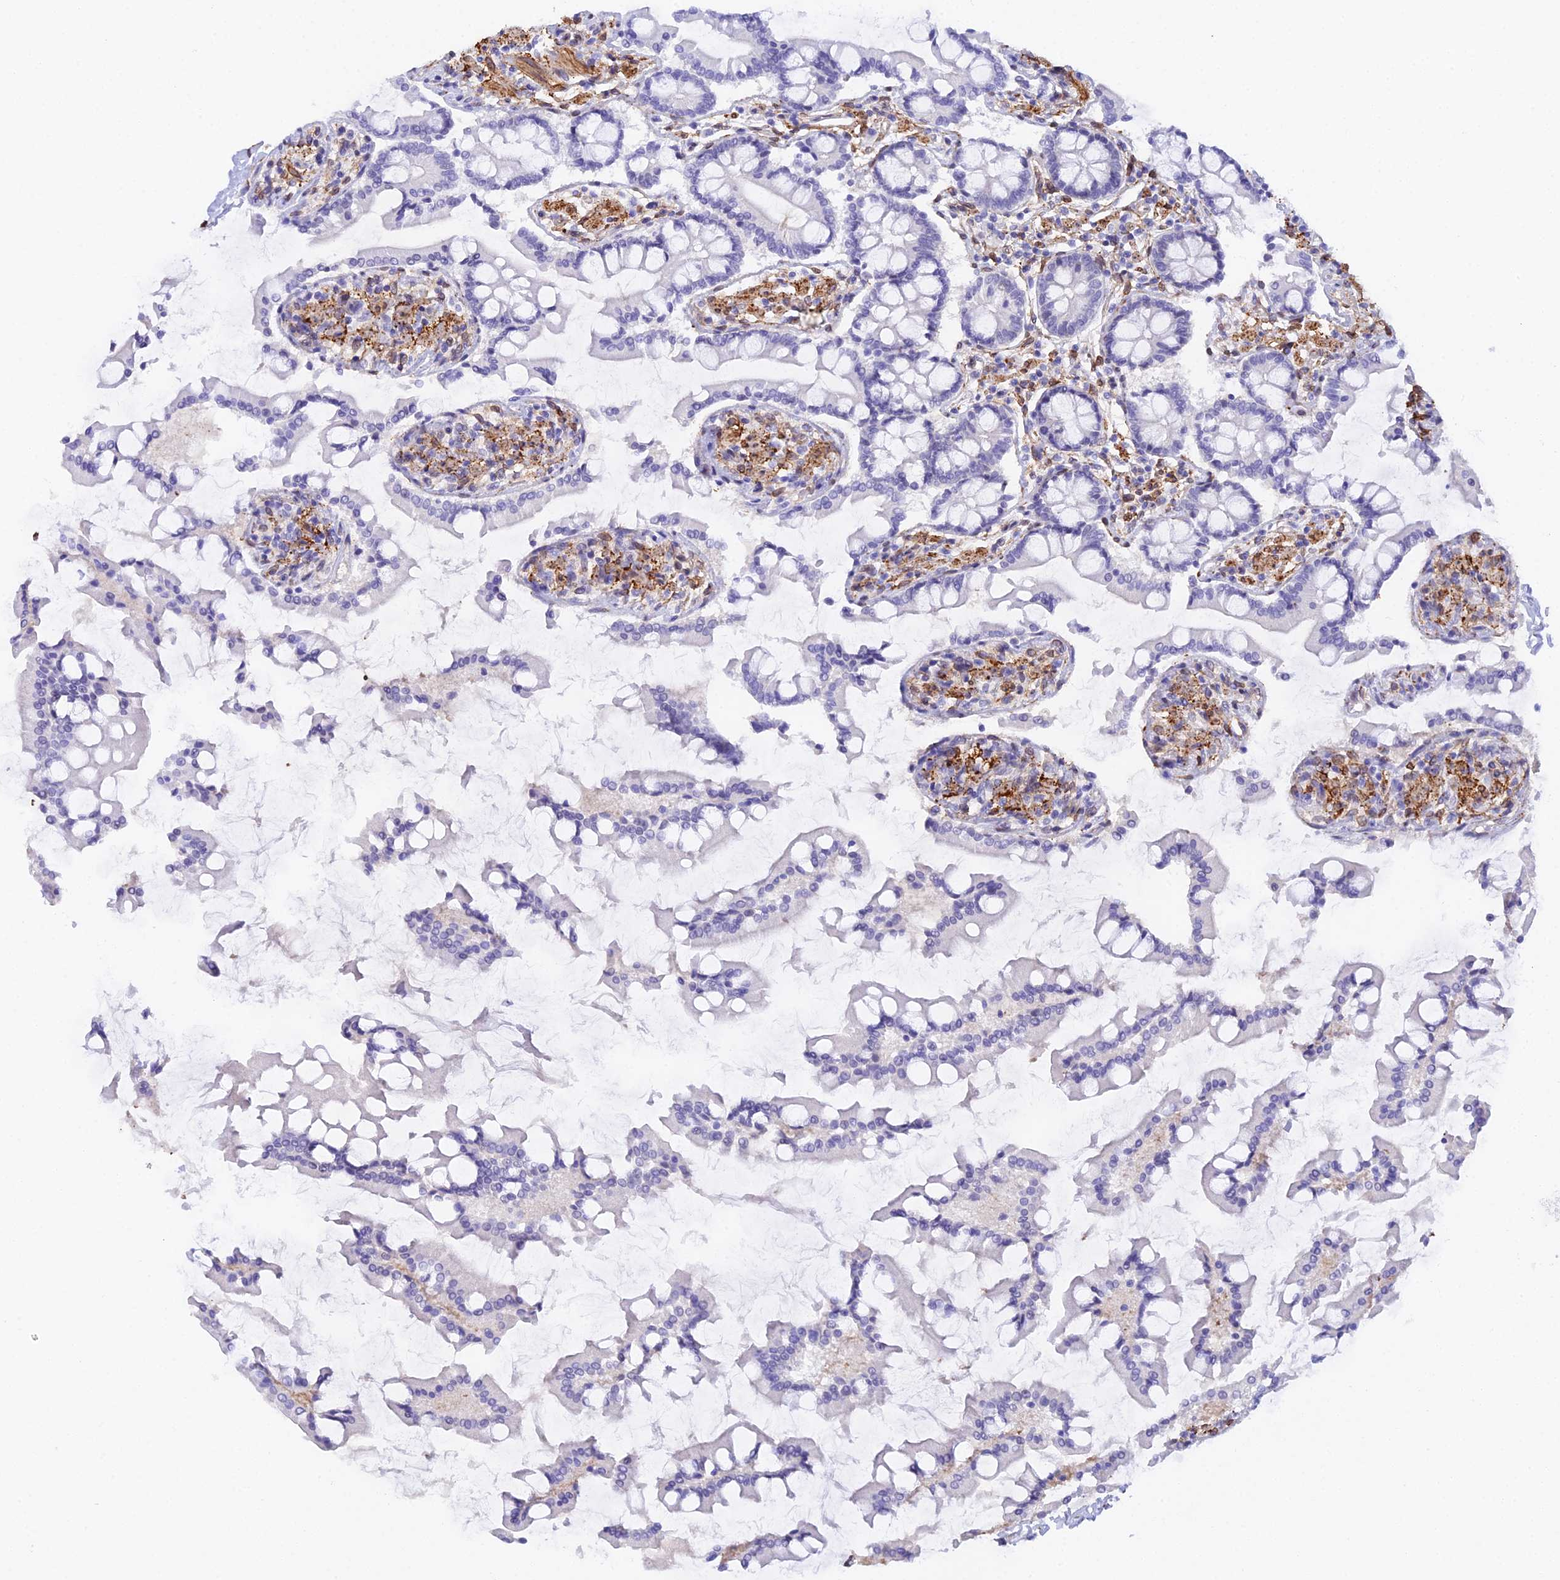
{"staining": {"intensity": "negative", "quantity": "none", "location": "none"}, "tissue": "small intestine", "cell_type": "Glandular cells", "image_type": "normal", "snomed": [{"axis": "morphology", "description": "Normal tissue, NOS"}, {"axis": "topography", "description": "Small intestine"}], "caption": "Immunohistochemical staining of benign small intestine reveals no significant expression in glandular cells.", "gene": "MXRA7", "patient": {"sex": "male", "age": 41}}